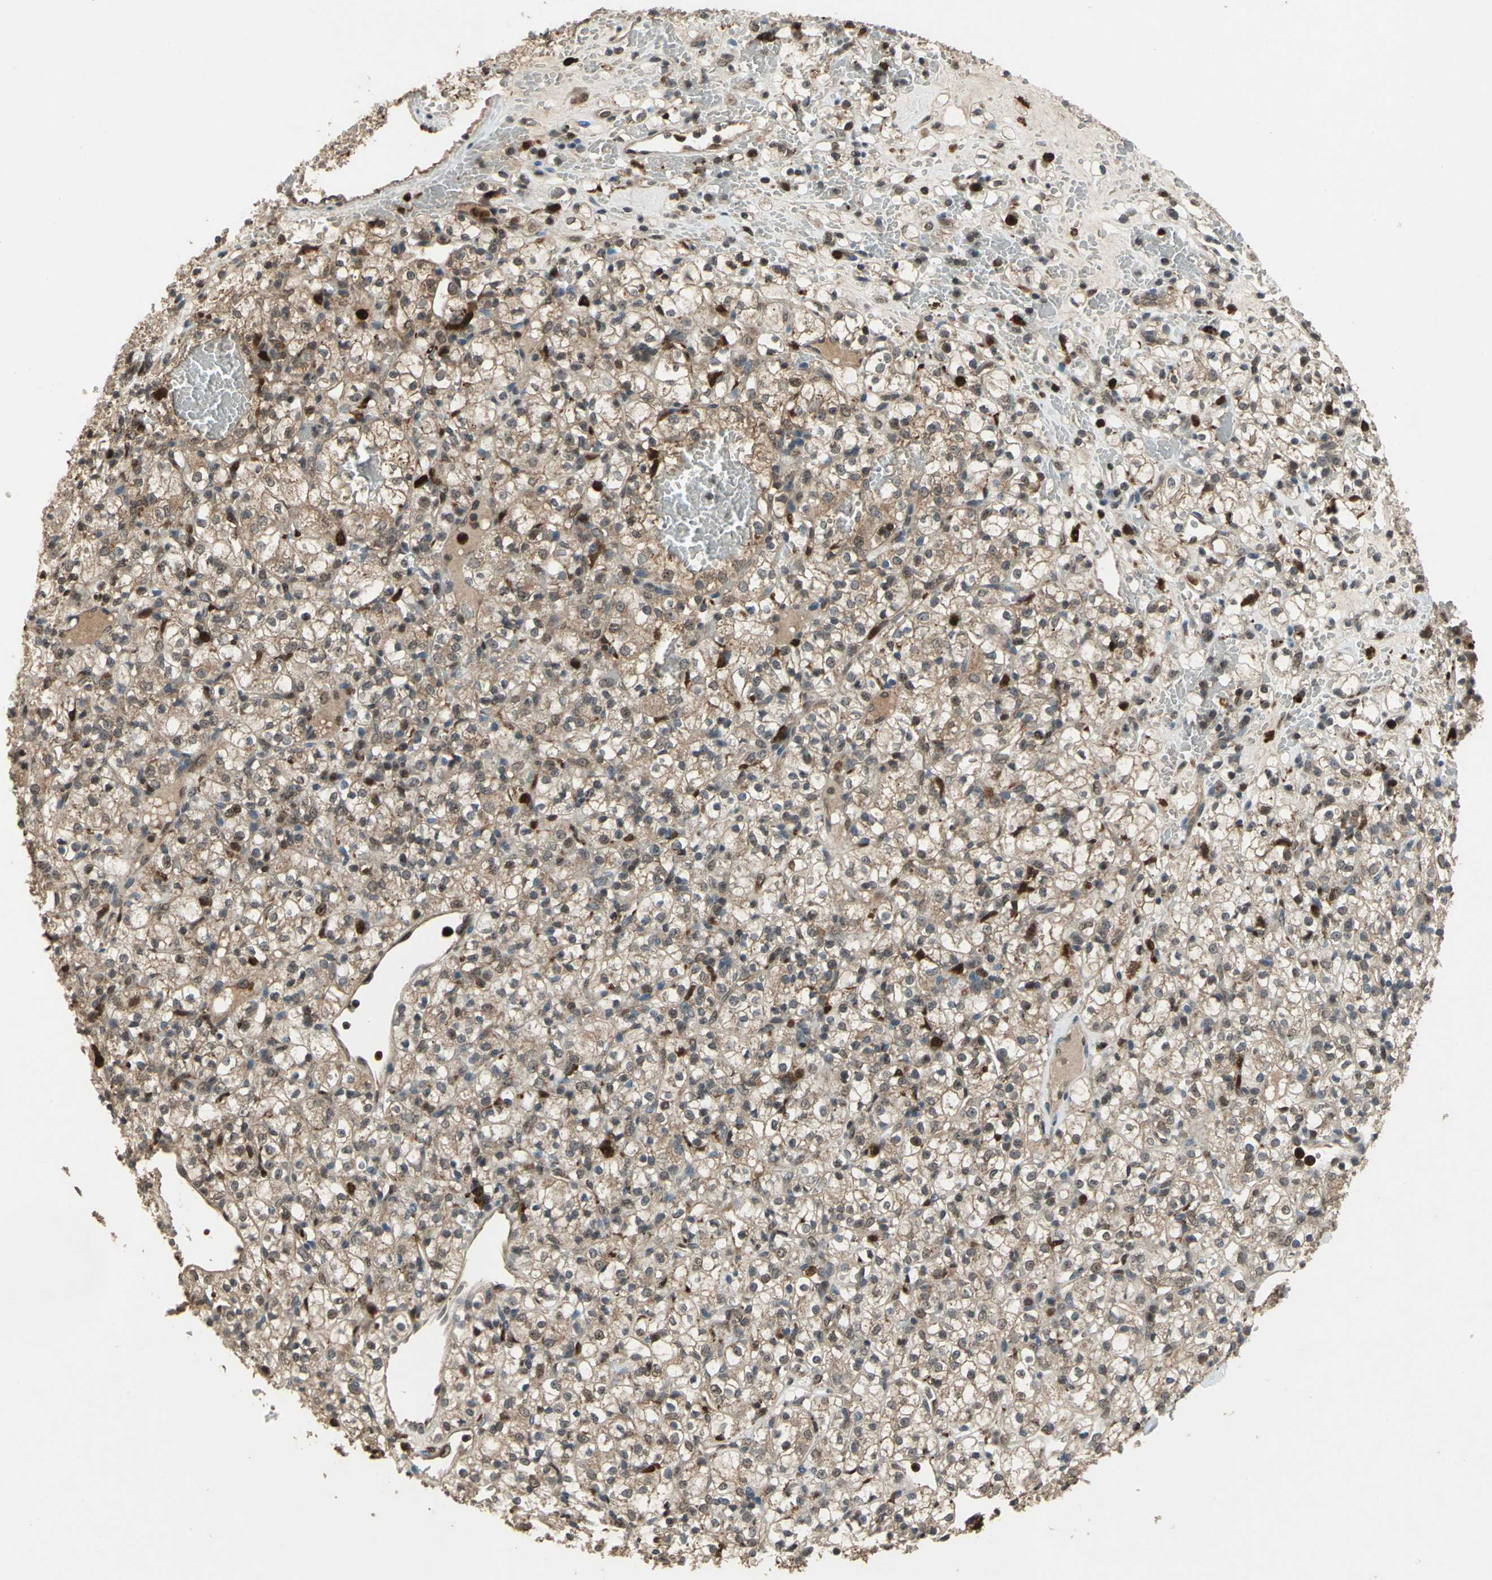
{"staining": {"intensity": "weak", "quantity": ">75%", "location": "cytoplasmic/membranous"}, "tissue": "renal cancer", "cell_type": "Tumor cells", "image_type": "cancer", "snomed": [{"axis": "morphology", "description": "Adenocarcinoma, NOS"}, {"axis": "topography", "description": "Kidney"}], "caption": "The histopathology image exhibits staining of renal adenocarcinoma, revealing weak cytoplasmic/membranous protein expression (brown color) within tumor cells.", "gene": "PYCARD", "patient": {"sex": "female", "age": 60}}